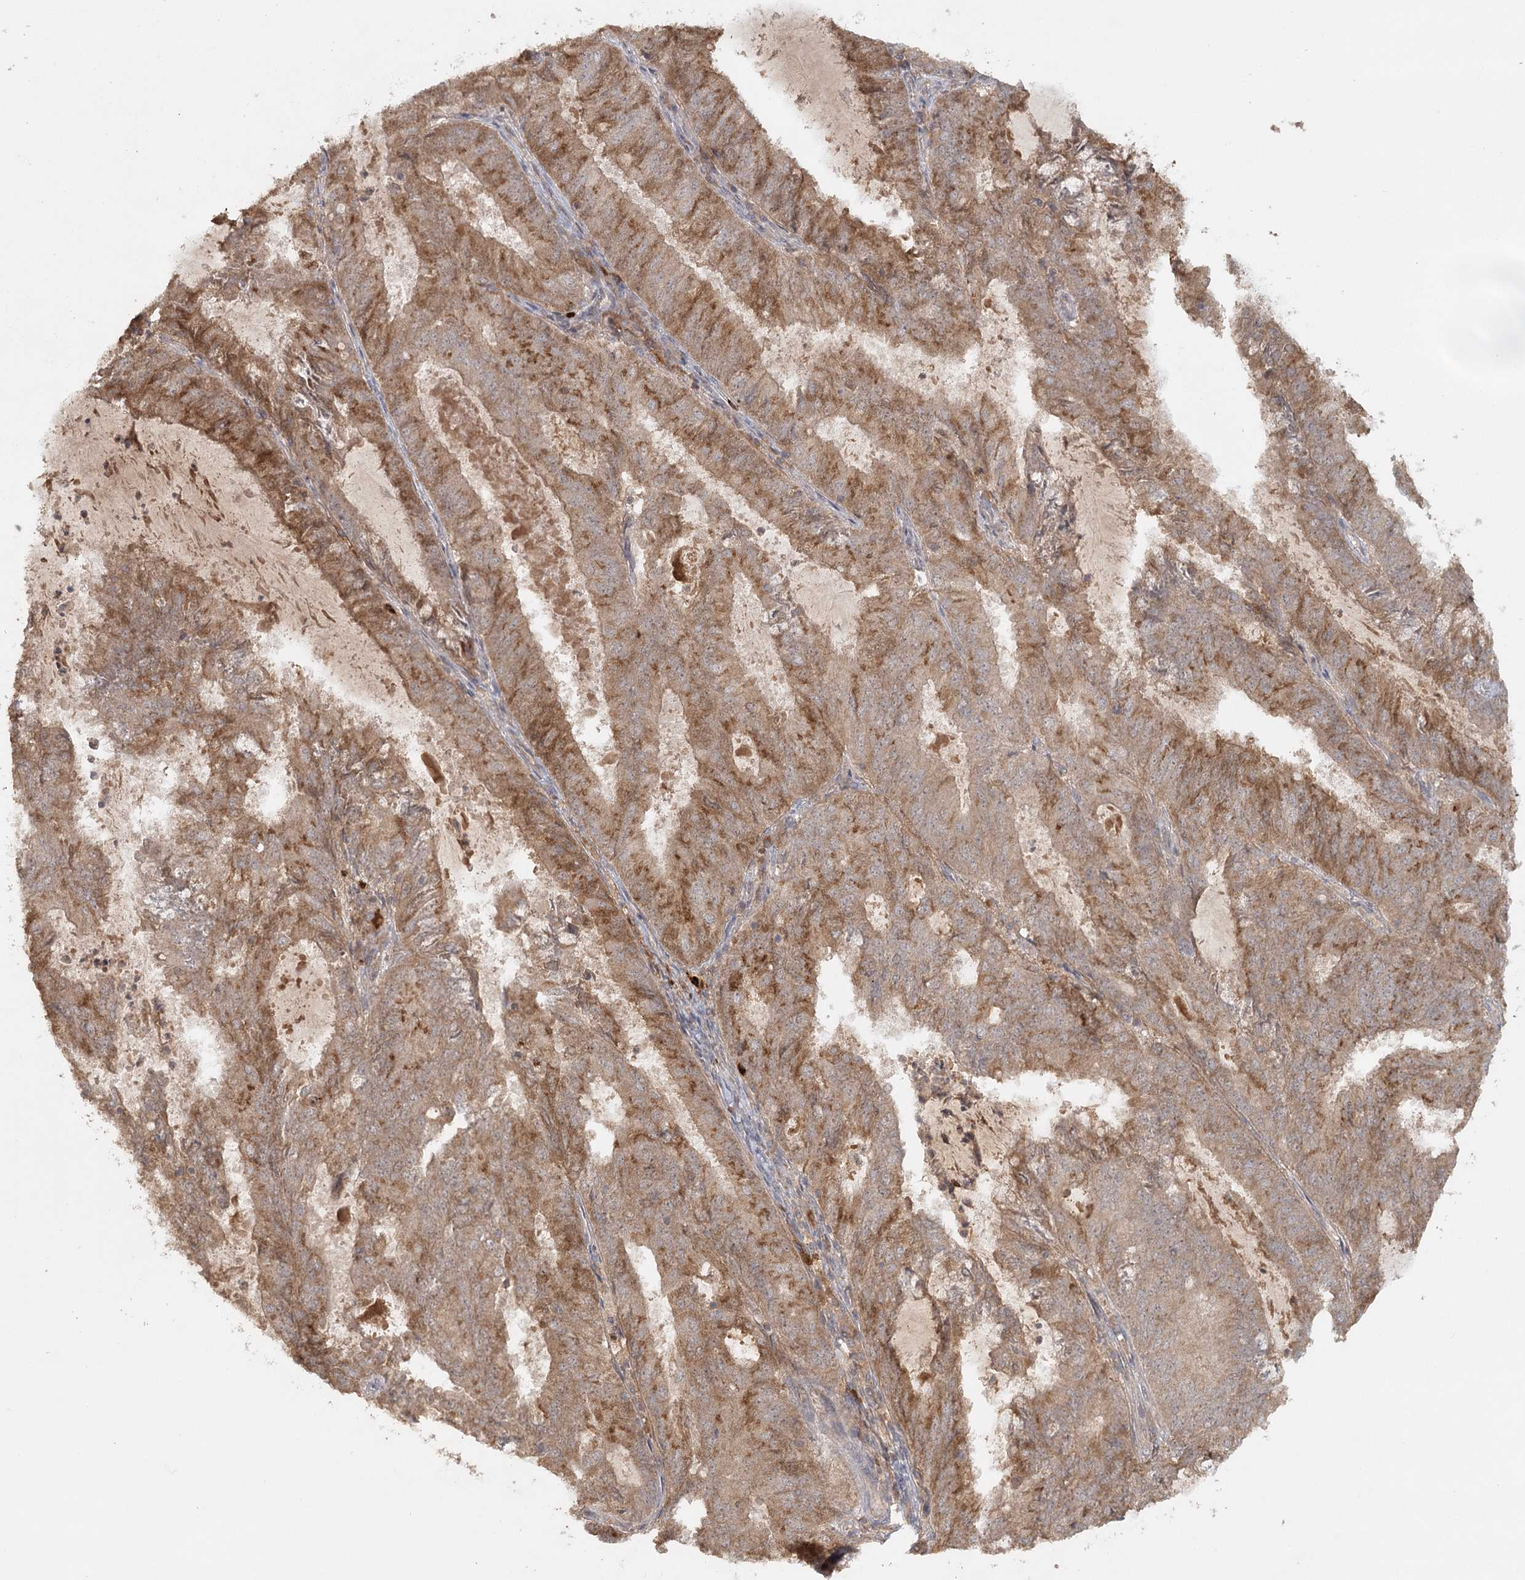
{"staining": {"intensity": "moderate", "quantity": ">75%", "location": "cytoplasmic/membranous"}, "tissue": "endometrial cancer", "cell_type": "Tumor cells", "image_type": "cancer", "snomed": [{"axis": "morphology", "description": "Adenocarcinoma, NOS"}, {"axis": "topography", "description": "Endometrium"}], "caption": "Moderate cytoplasmic/membranous protein staining is present in approximately >75% of tumor cells in endometrial adenocarcinoma.", "gene": "ARL13A", "patient": {"sex": "female", "age": 57}}